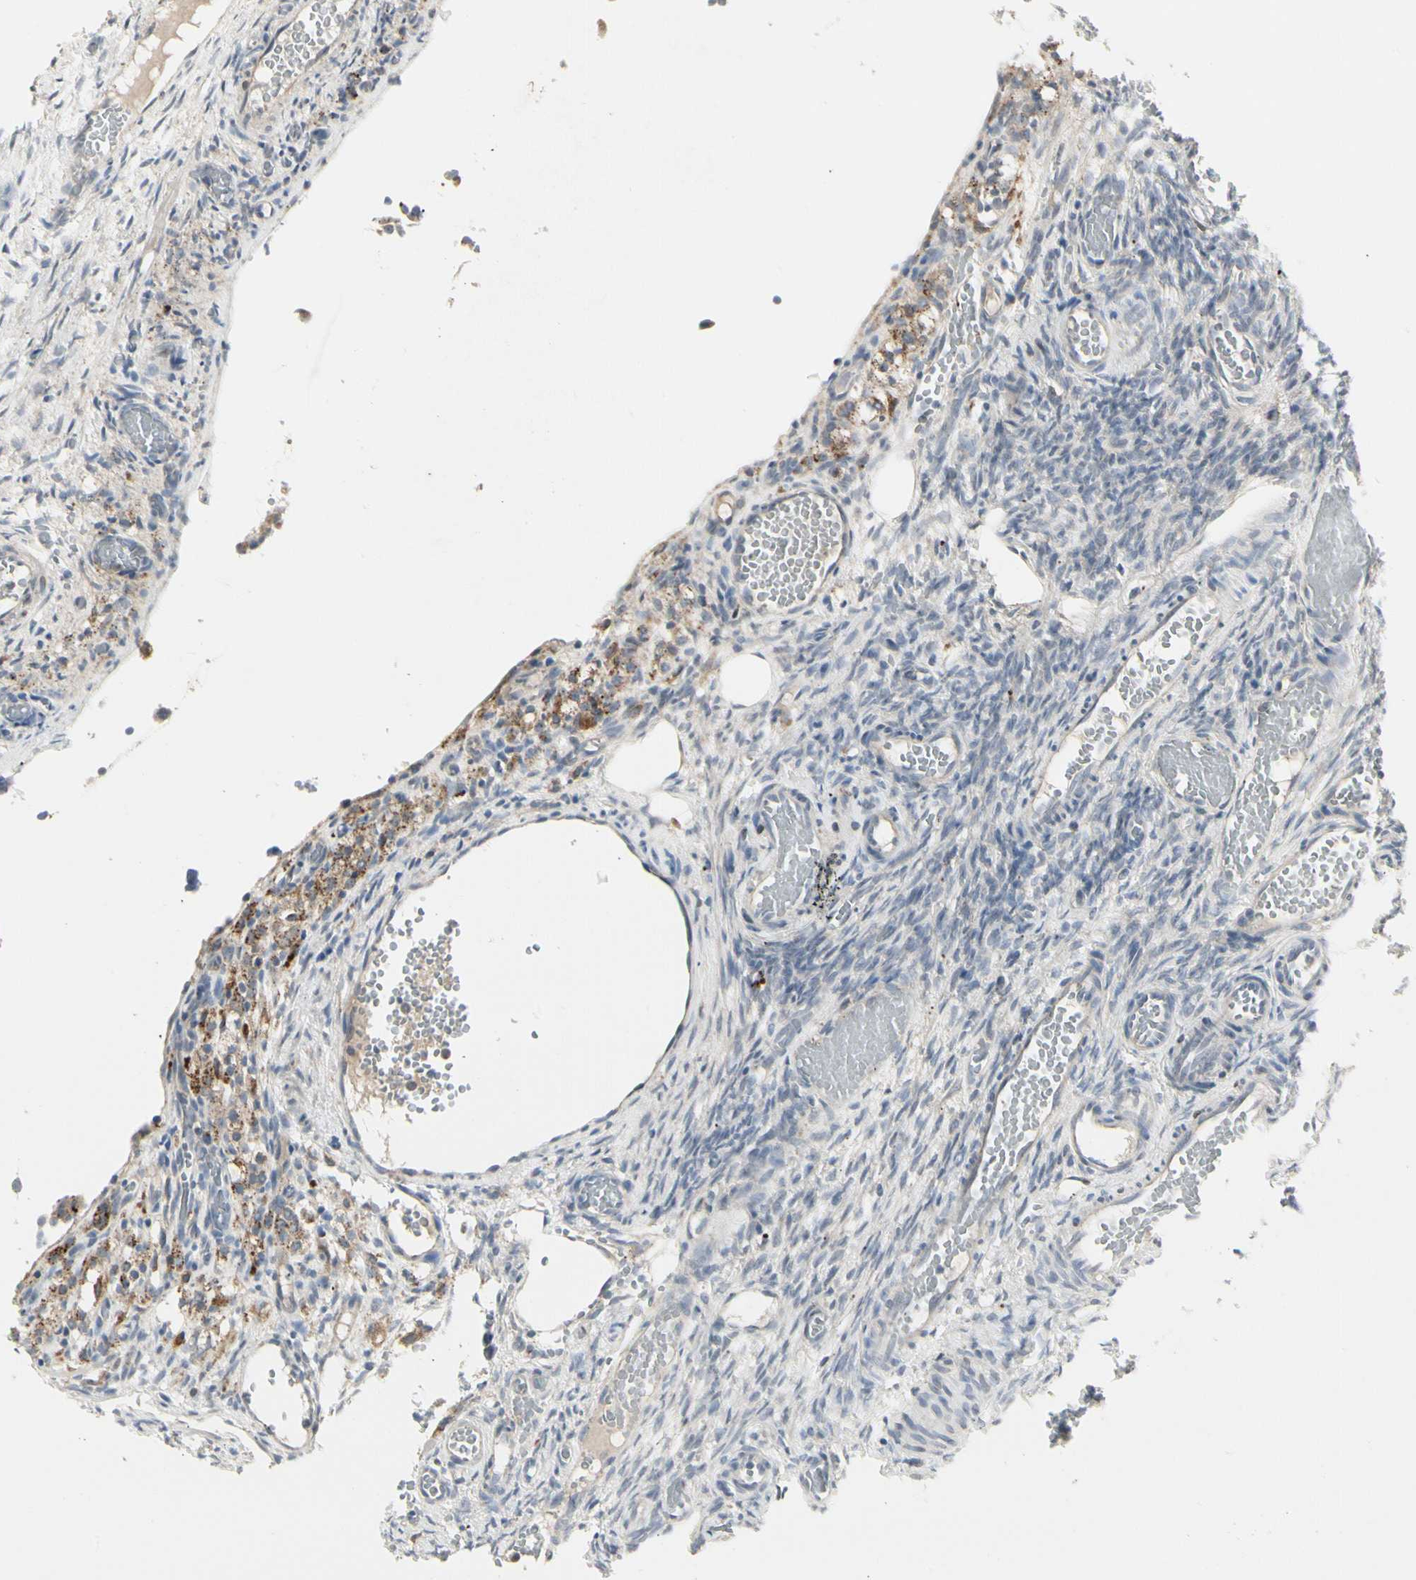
{"staining": {"intensity": "negative", "quantity": "none", "location": "none"}, "tissue": "ovary", "cell_type": "Ovarian stroma cells", "image_type": "normal", "snomed": [{"axis": "morphology", "description": "Normal tissue, NOS"}, {"axis": "topography", "description": "Ovary"}], "caption": "An IHC photomicrograph of unremarkable ovary is shown. There is no staining in ovarian stroma cells of ovary.", "gene": "GRN", "patient": {"sex": "female", "age": 35}}